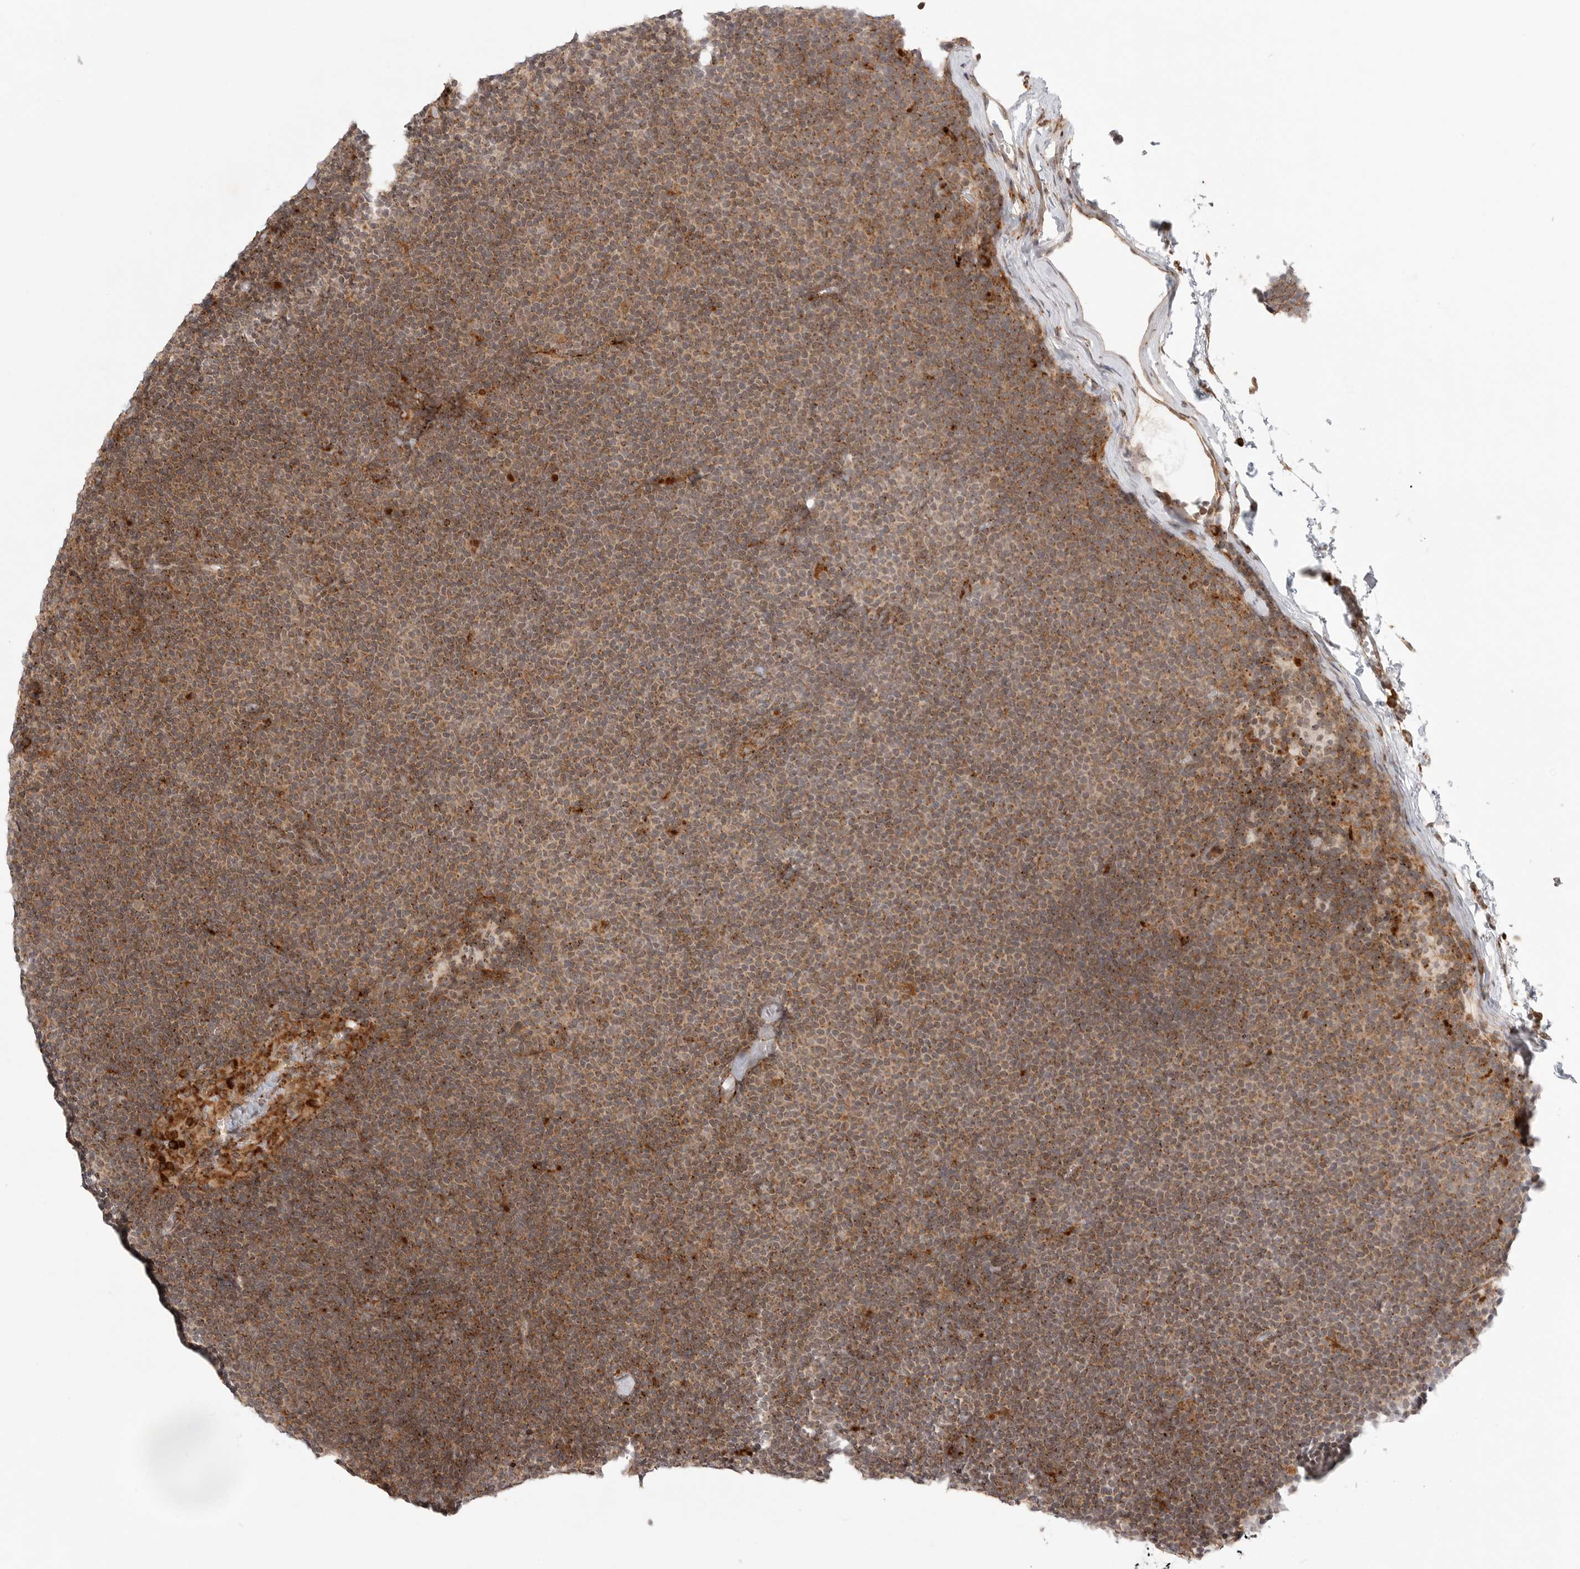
{"staining": {"intensity": "moderate", "quantity": ">75%", "location": "cytoplasmic/membranous"}, "tissue": "lymphoma", "cell_type": "Tumor cells", "image_type": "cancer", "snomed": [{"axis": "morphology", "description": "Malignant lymphoma, non-Hodgkin's type, Low grade"}, {"axis": "topography", "description": "Lymph node"}], "caption": "This is a histology image of immunohistochemistry staining of low-grade malignant lymphoma, non-Hodgkin's type, which shows moderate positivity in the cytoplasmic/membranous of tumor cells.", "gene": "IDUA", "patient": {"sex": "female", "age": 53}}